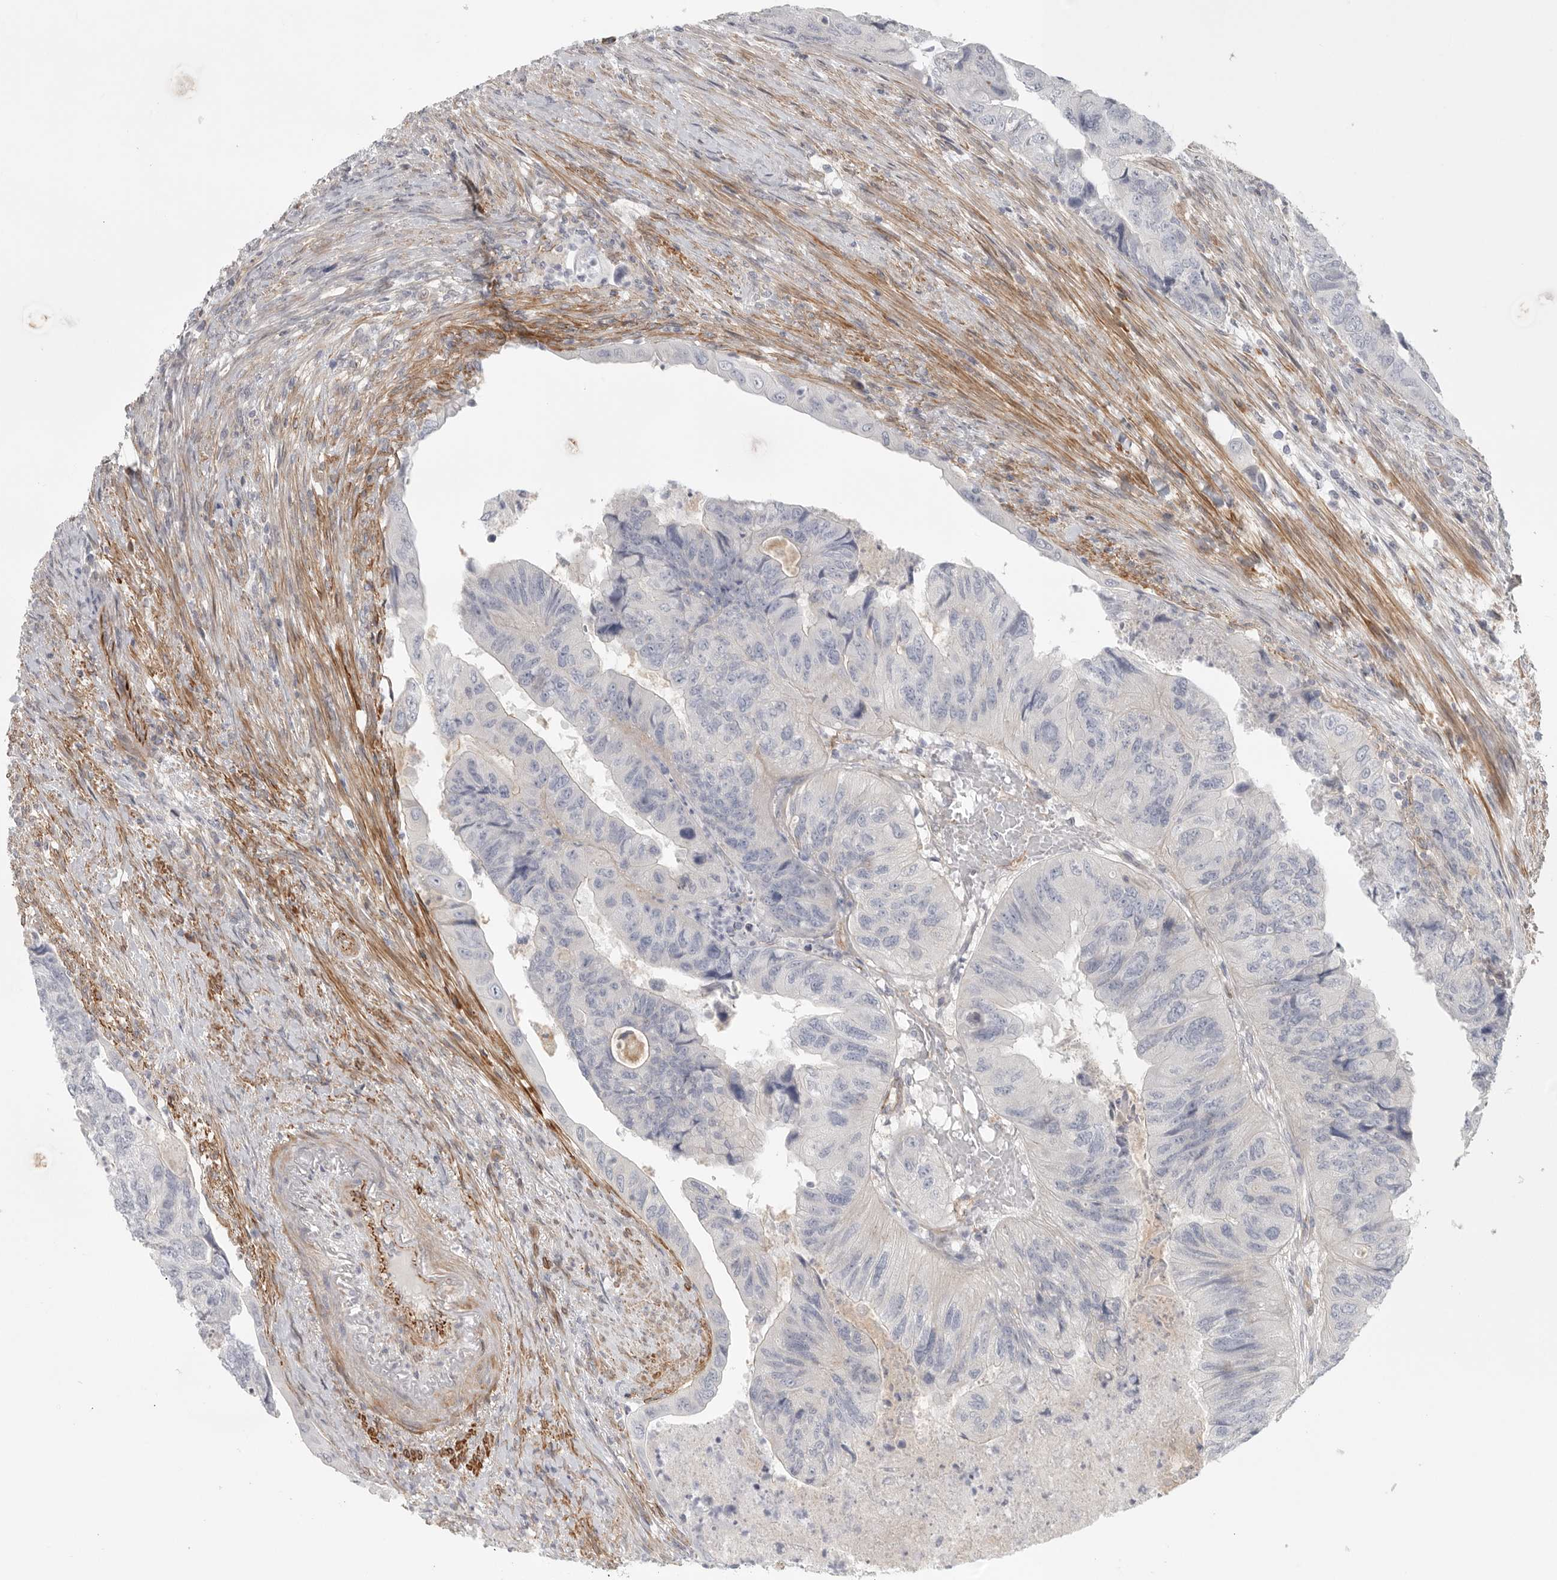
{"staining": {"intensity": "negative", "quantity": "none", "location": "none"}, "tissue": "colorectal cancer", "cell_type": "Tumor cells", "image_type": "cancer", "snomed": [{"axis": "morphology", "description": "Adenocarcinoma, NOS"}, {"axis": "topography", "description": "Rectum"}], "caption": "Immunohistochemistry of adenocarcinoma (colorectal) shows no positivity in tumor cells.", "gene": "LONRF1", "patient": {"sex": "male", "age": 63}}